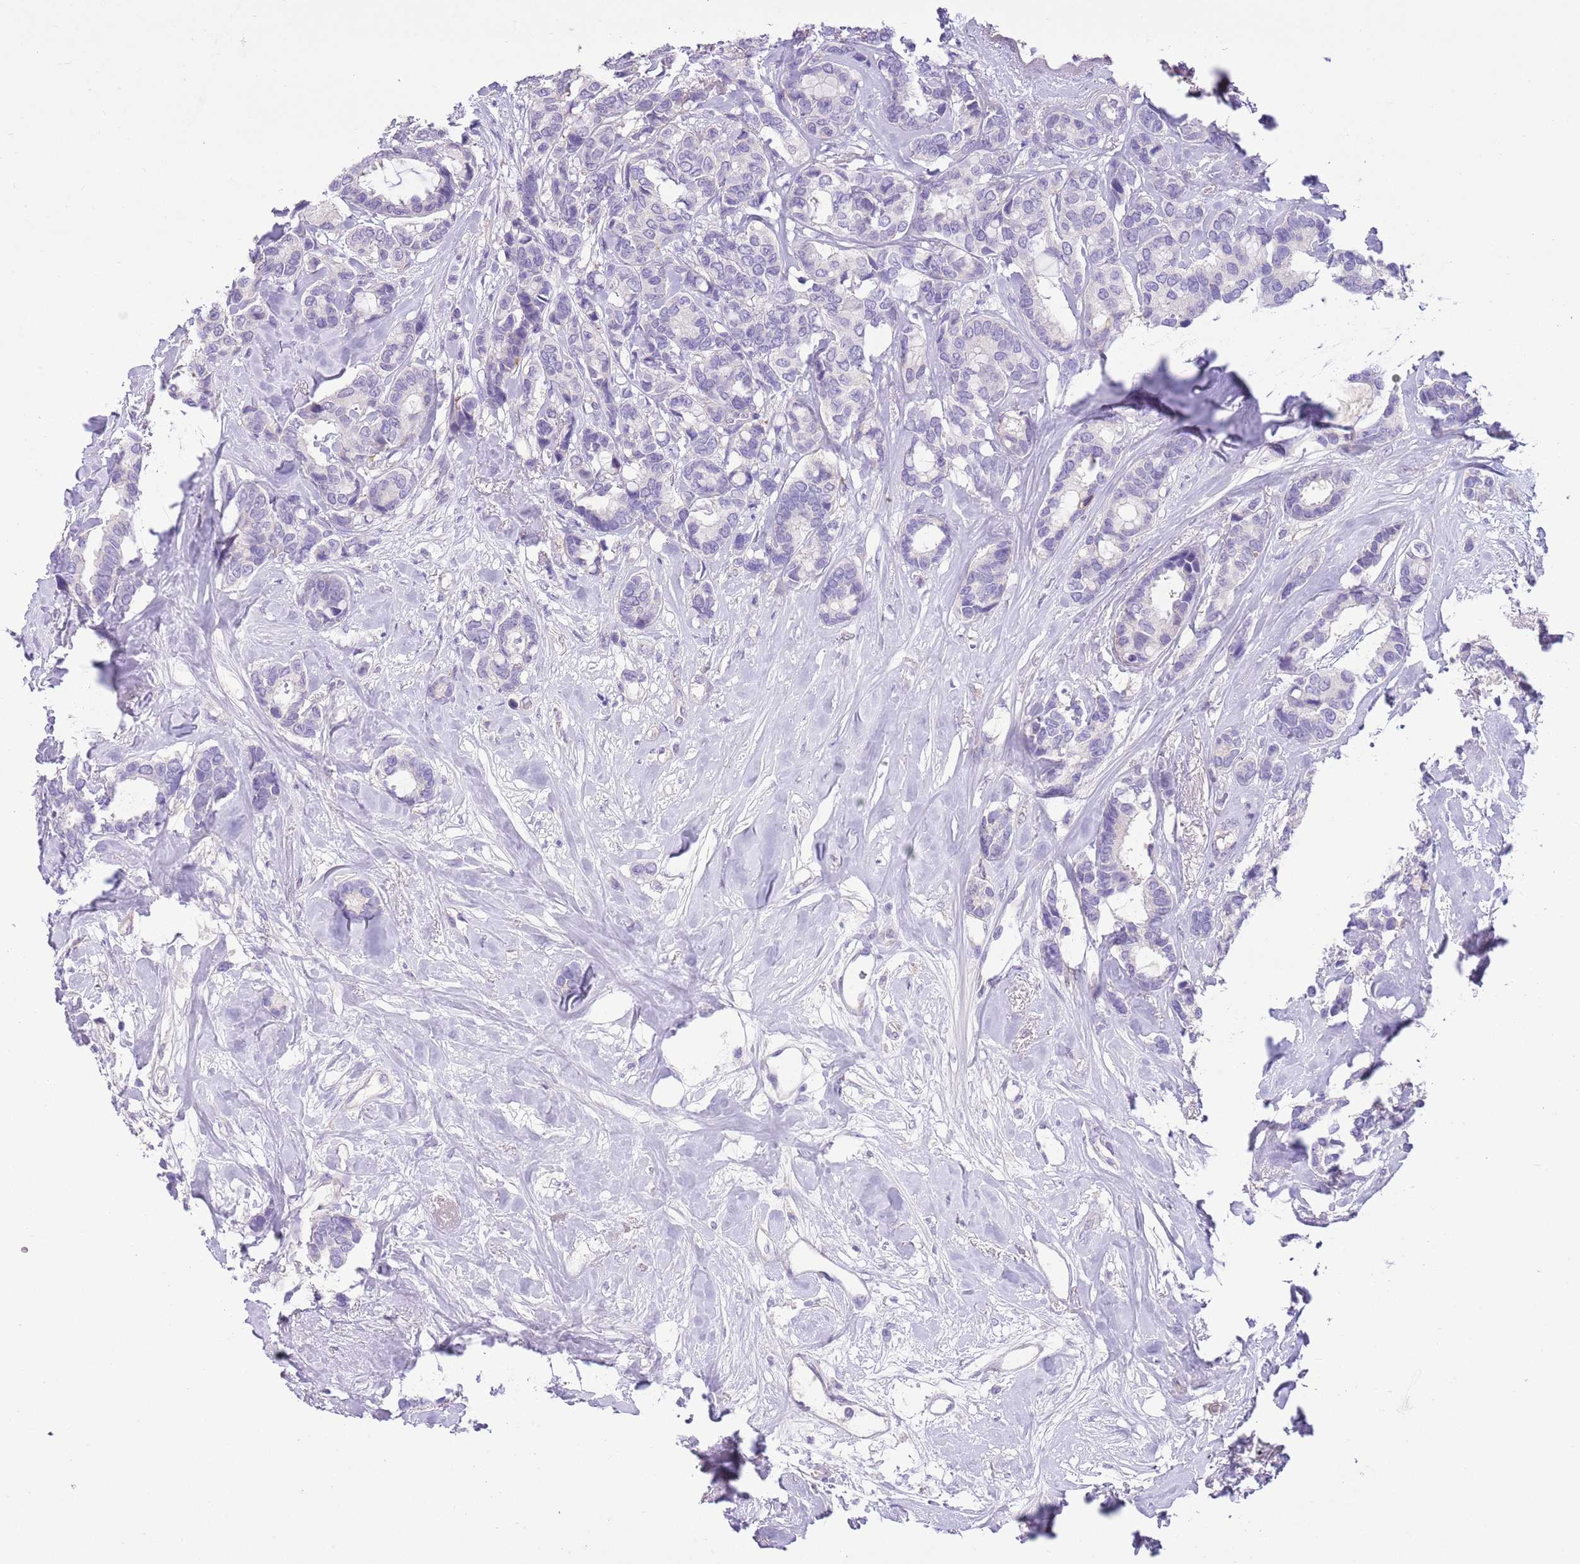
{"staining": {"intensity": "negative", "quantity": "none", "location": "none"}, "tissue": "breast cancer", "cell_type": "Tumor cells", "image_type": "cancer", "snomed": [{"axis": "morphology", "description": "Duct carcinoma"}, {"axis": "topography", "description": "Breast"}], "caption": "Immunohistochemistry (IHC) micrograph of breast cancer stained for a protein (brown), which displays no positivity in tumor cells. The staining was performed using DAB to visualize the protein expression in brown, while the nuclei were stained in blue with hematoxylin (Magnification: 20x).", "gene": "CLEC2A", "patient": {"sex": "female", "age": 87}}